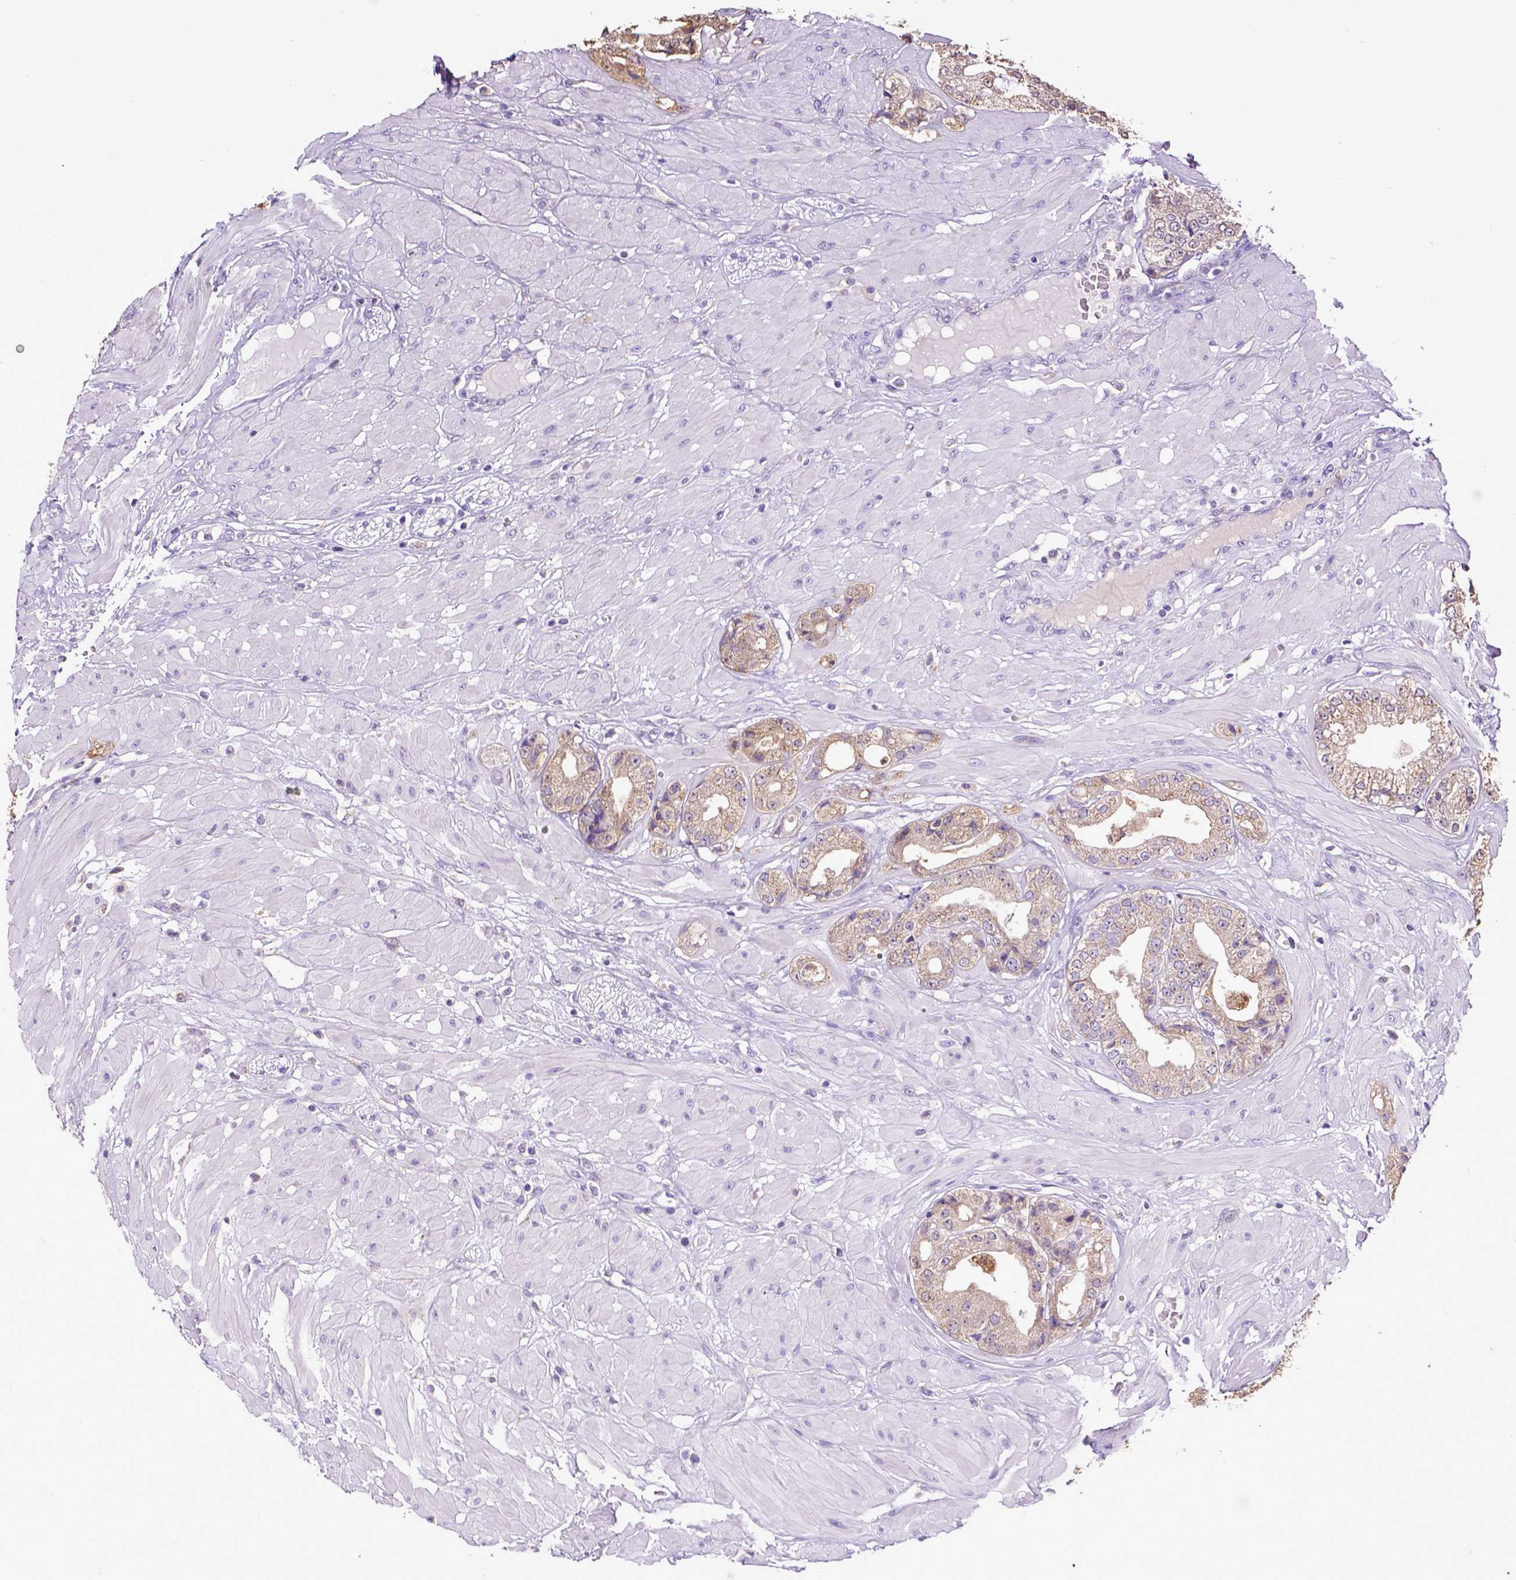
{"staining": {"intensity": "weak", "quantity": "25%-75%", "location": "cytoplasmic/membranous"}, "tissue": "prostate cancer", "cell_type": "Tumor cells", "image_type": "cancer", "snomed": [{"axis": "morphology", "description": "Adenocarcinoma, Low grade"}, {"axis": "topography", "description": "Prostate"}], "caption": "Immunohistochemical staining of prostate cancer (low-grade adenocarcinoma) exhibits low levels of weak cytoplasmic/membranous positivity in approximately 25%-75% of tumor cells. (DAB (3,3'-diaminobenzidine) IHC with brightfield microscopy, high magnification).", "gene": "SPEF1", "patient": {"sex": "male", "age": 60}}